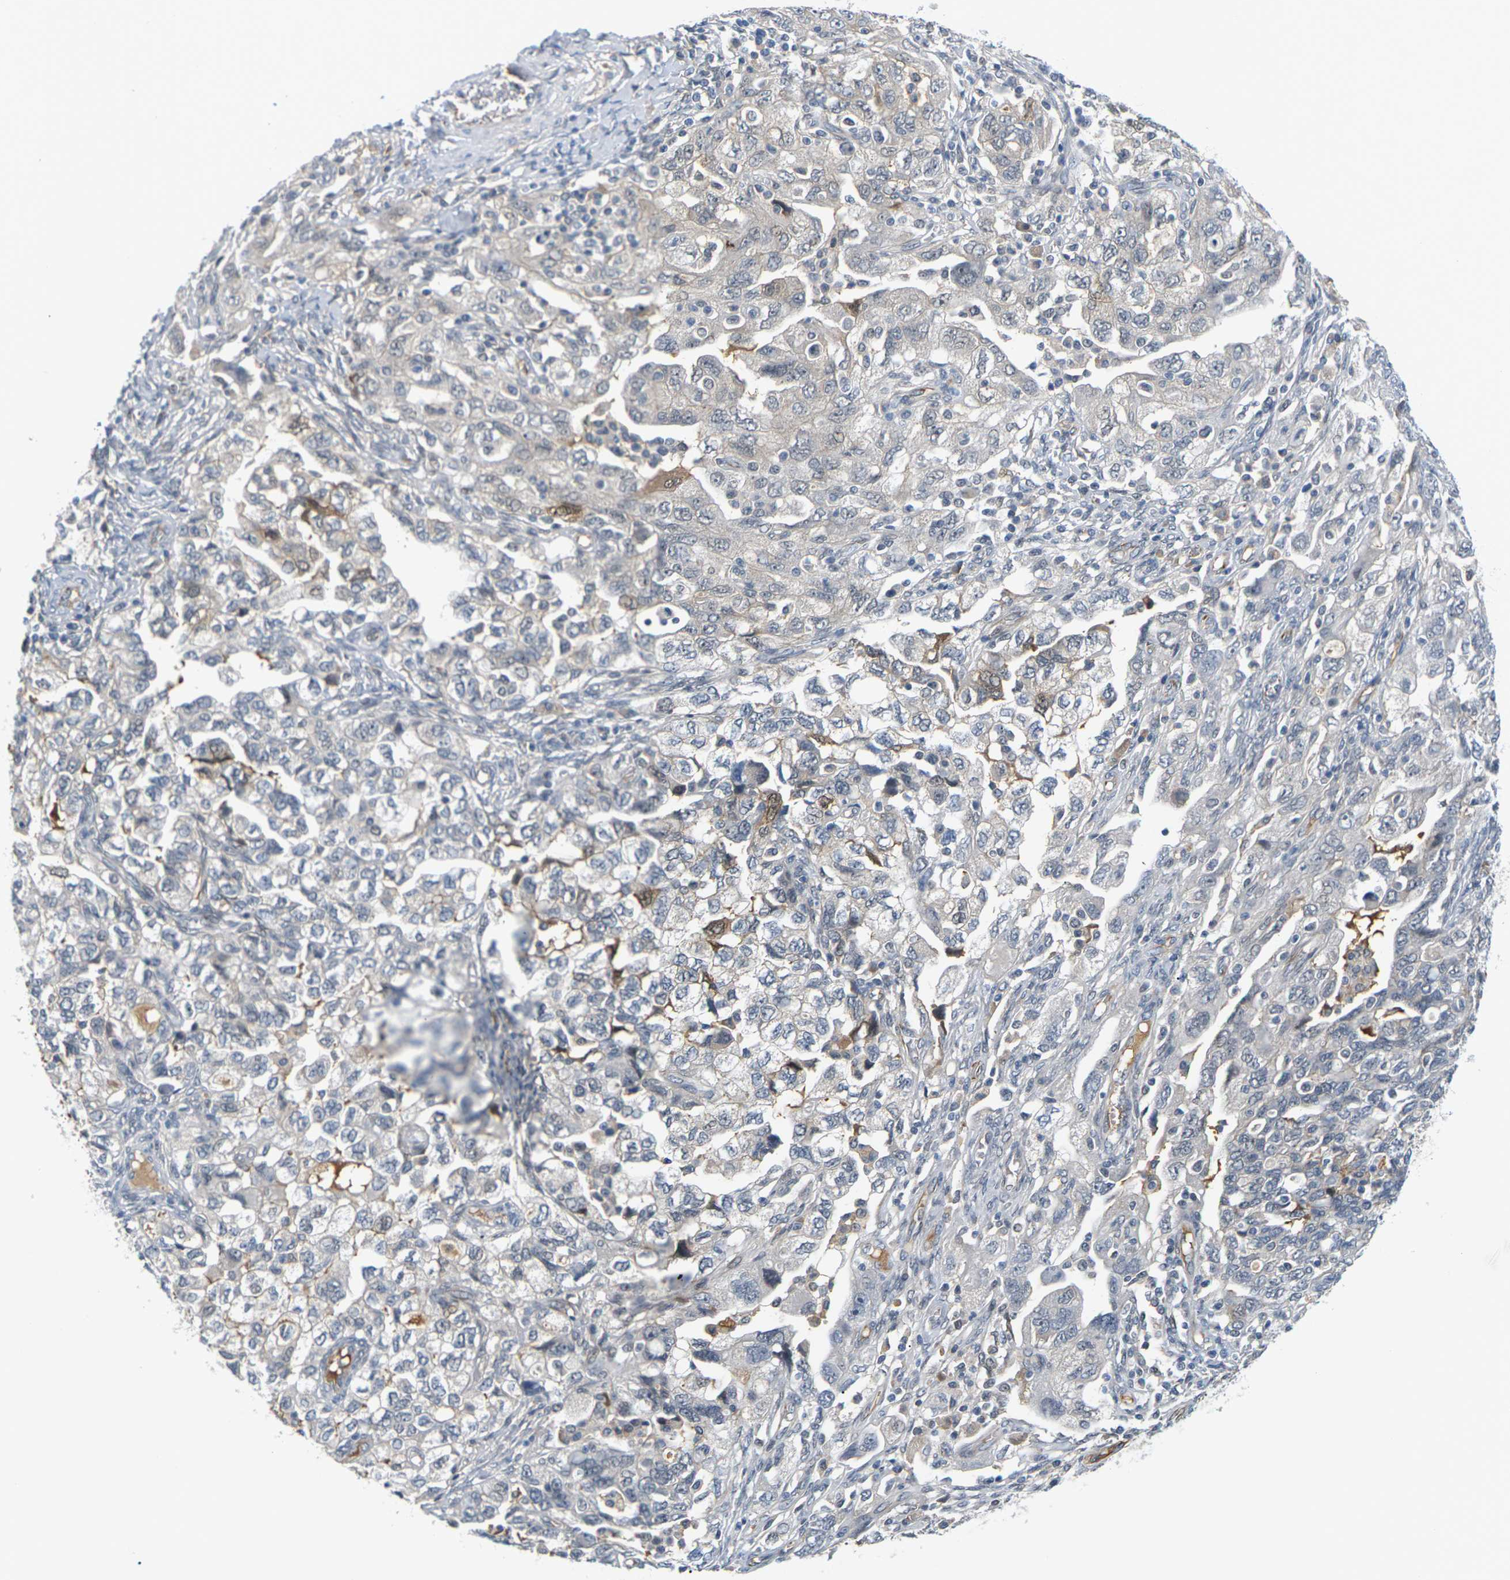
{"staining": {"intensity": "moderate", "quantity": "<25%", "location": "cytoplasmic/membranous,nuclear"}, "tissue": "ovarian cancer", "cell_type": "Tumor cells", "image_type": "cancer", "snomed": [{"axis": "morphology", "description": "Carcinoma, NOS"}, {"axis": "morphology", "description": "Cystadenocarcinoma, serous, NOS"}, {"axis": "topography", "description": "Ovary"}], "caption": "Immunohistochemistry of human ovarian cancer reveals low levels of moderate cytoplasmic/membranous and nuclear positivity in about <25% of tumor cells. The protein of interest is stained brown, and the nuclei are stained in blue (DAB (3,3'-diaminobenzidine) IHC with brightfield microscopy, high magnification).", "gene": "PKP2", "patient": {"sex": "female", "age": 69}}